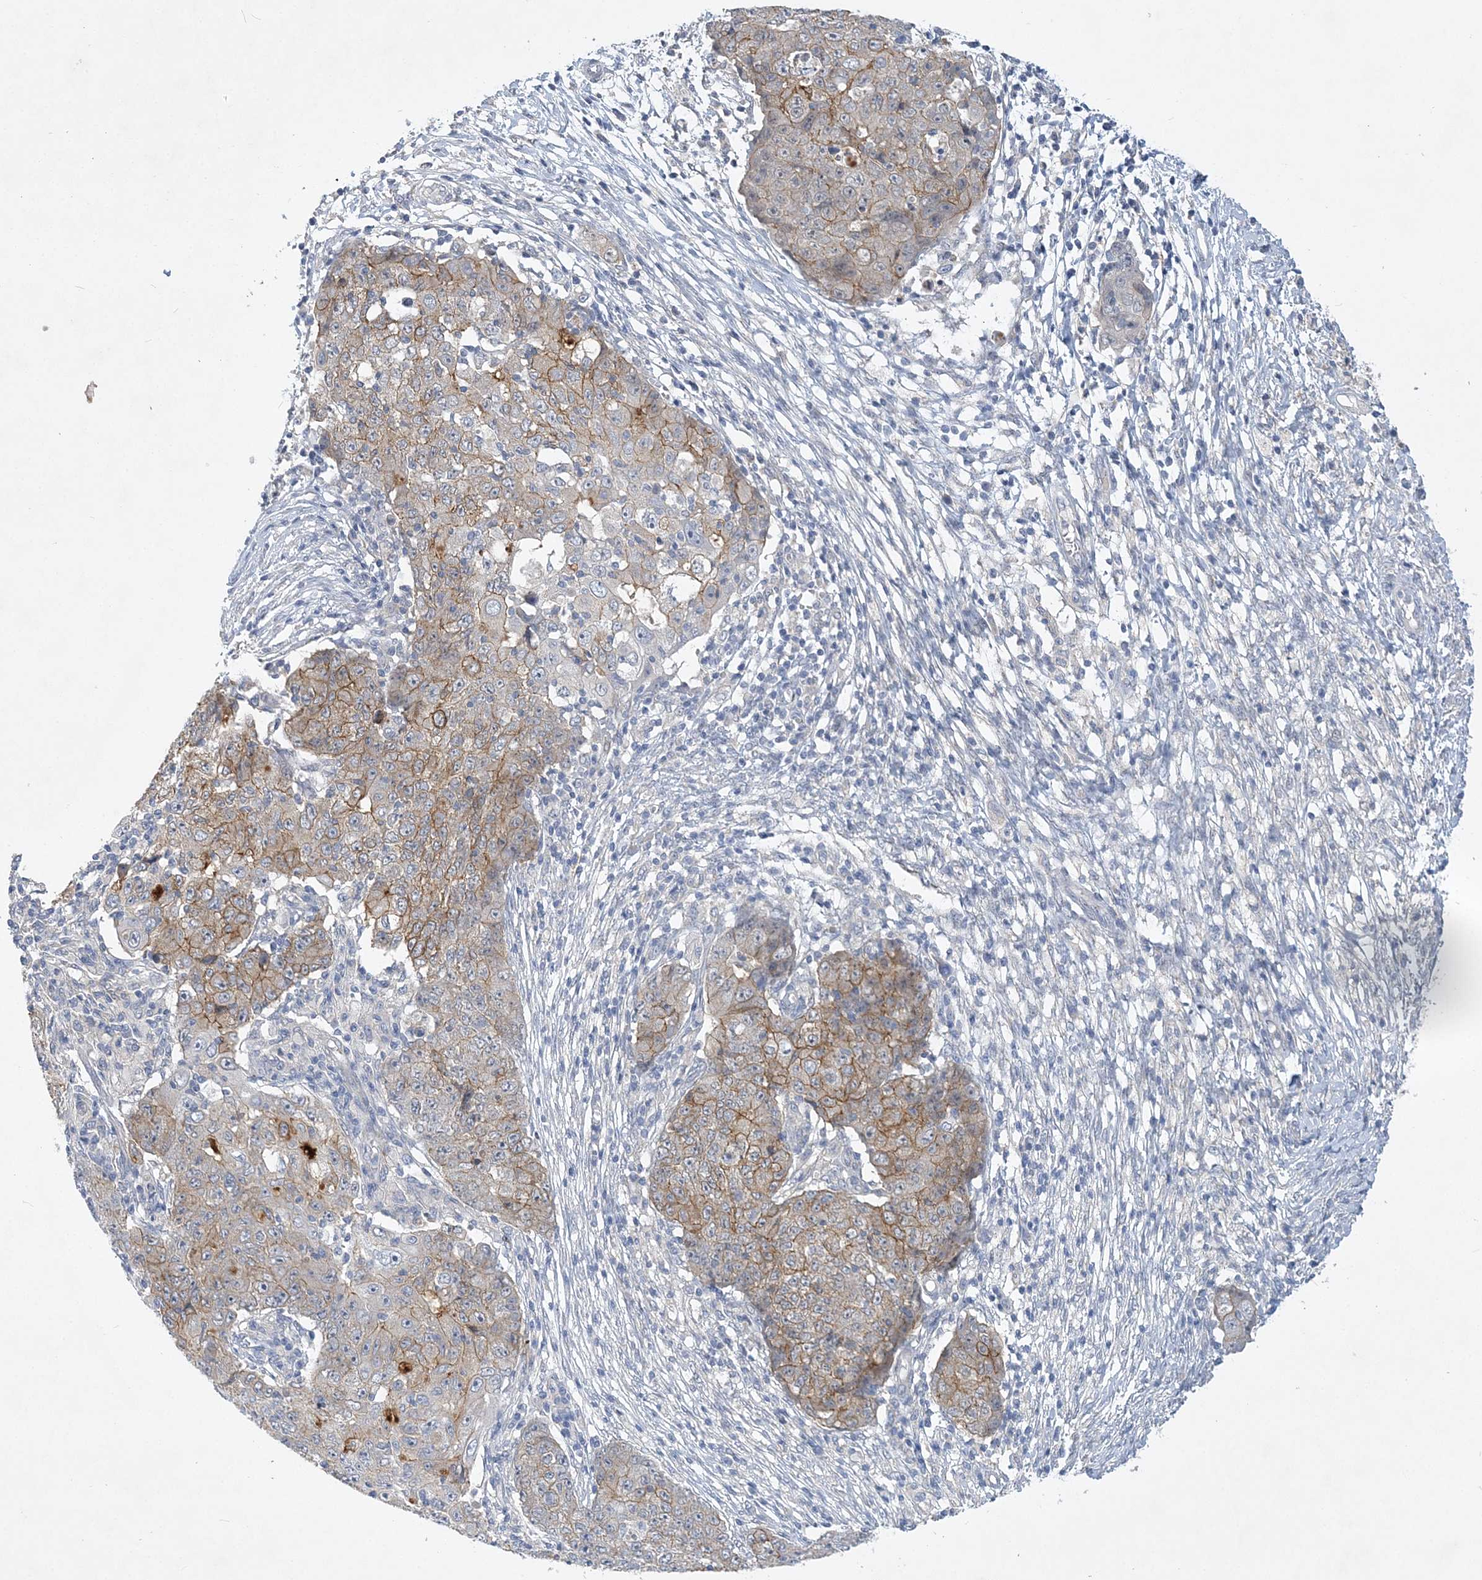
{"staining": {"intensity": "moderate", "quantity": ">75%", "location": "cytoplasmic/membranous"}, "tissue": "ovarian cancer", "cell_type": "Tumor cells", "image_type": "cancer", "snomed": [{"axis": "morphology", "description": "Carcinoma, endometroid"}, {"axis": "topography", "description": "Ovary"}], "caption": "This image reveals immunohistochemistry (IHC) staining of ovarian cancer, with medium moderate cytoplasmic/membranous staining in approximately >75% of tumor cells.", "gene": "ANKRD35", "patient": {"sex": "female", "age": 42}}